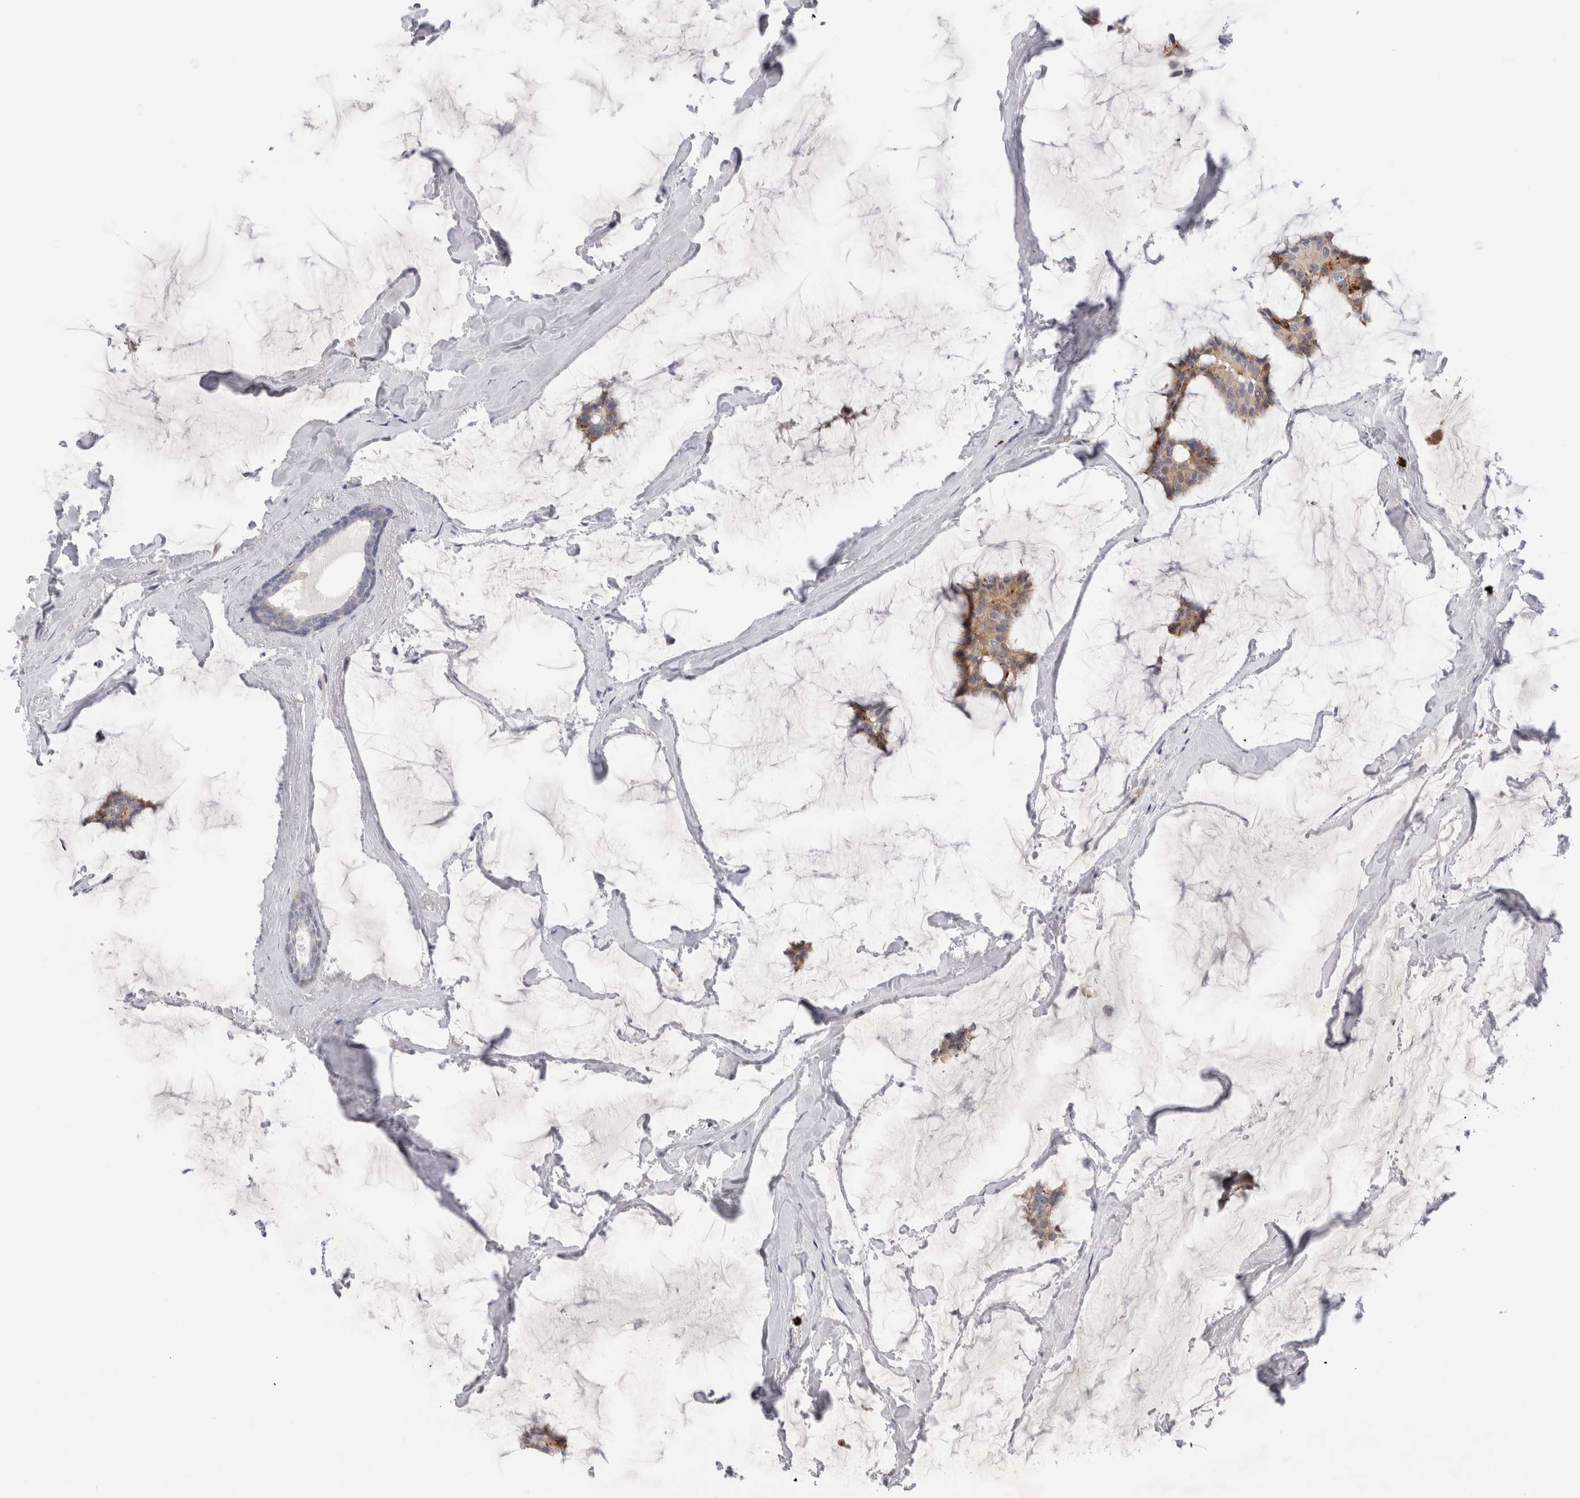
{"staining": {"intensity": "weak", "quantity": "<25%", "location": "cytoplasmic/membranous"}, "tissue": "breast cancer", "cell_type": "Tumor cells", "image_type": "cancer", "snomed": [{"axis": "morphology", "description": "Duct carcinoma"}, {"axis": "topography", "description": "Breast"}], "caption": "Immunohistochemistry (IHC) photomicrograph of breast infiltrating ductal carcinoma stained for a protein (brown), which shows no positivity in tumor cells.", "gene": "SPINK2", "patient": {"sex": "female", "age": 93}}